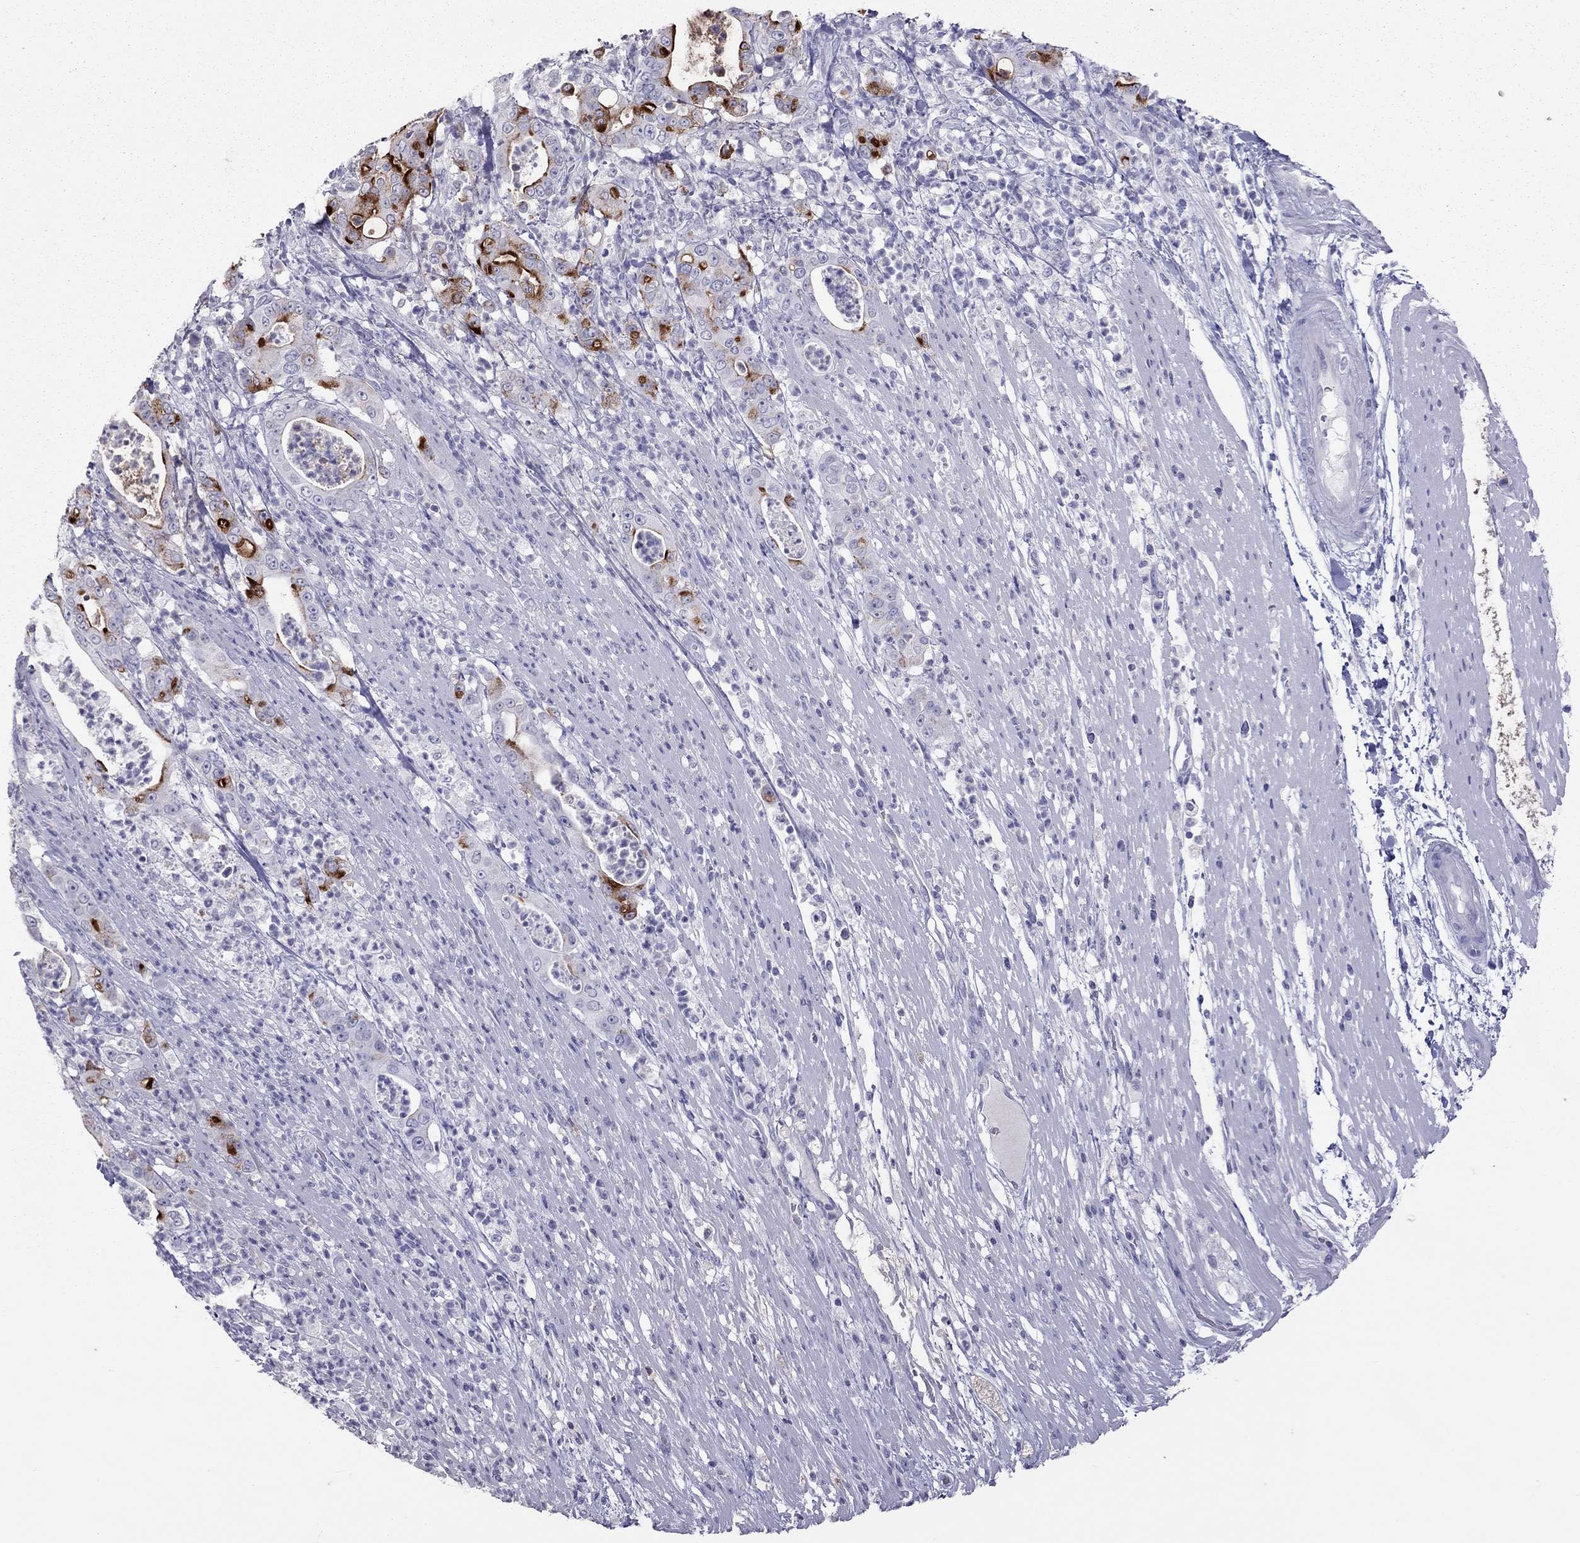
{"staining": {"intensity": "strong", "quantity": "<25%", "location": "cytoplasmic/membranous"}, "tissue": "pancreatic cancer", "cell_type": "Tumor cells", "image_type": "cancer", "snomed": [{"axis": "morphology", "description": "Adenocarcinoma, NOS"}, {"axis": "topography", "description": "Pancreas"}], "caption": "Strong cytoplasmic/membranous positivity is appreciated in approximately <25% of tumor cells in pancreatic cancer.", "gene": "MUC16", "patient": {"sex": "male", "age": 71}}